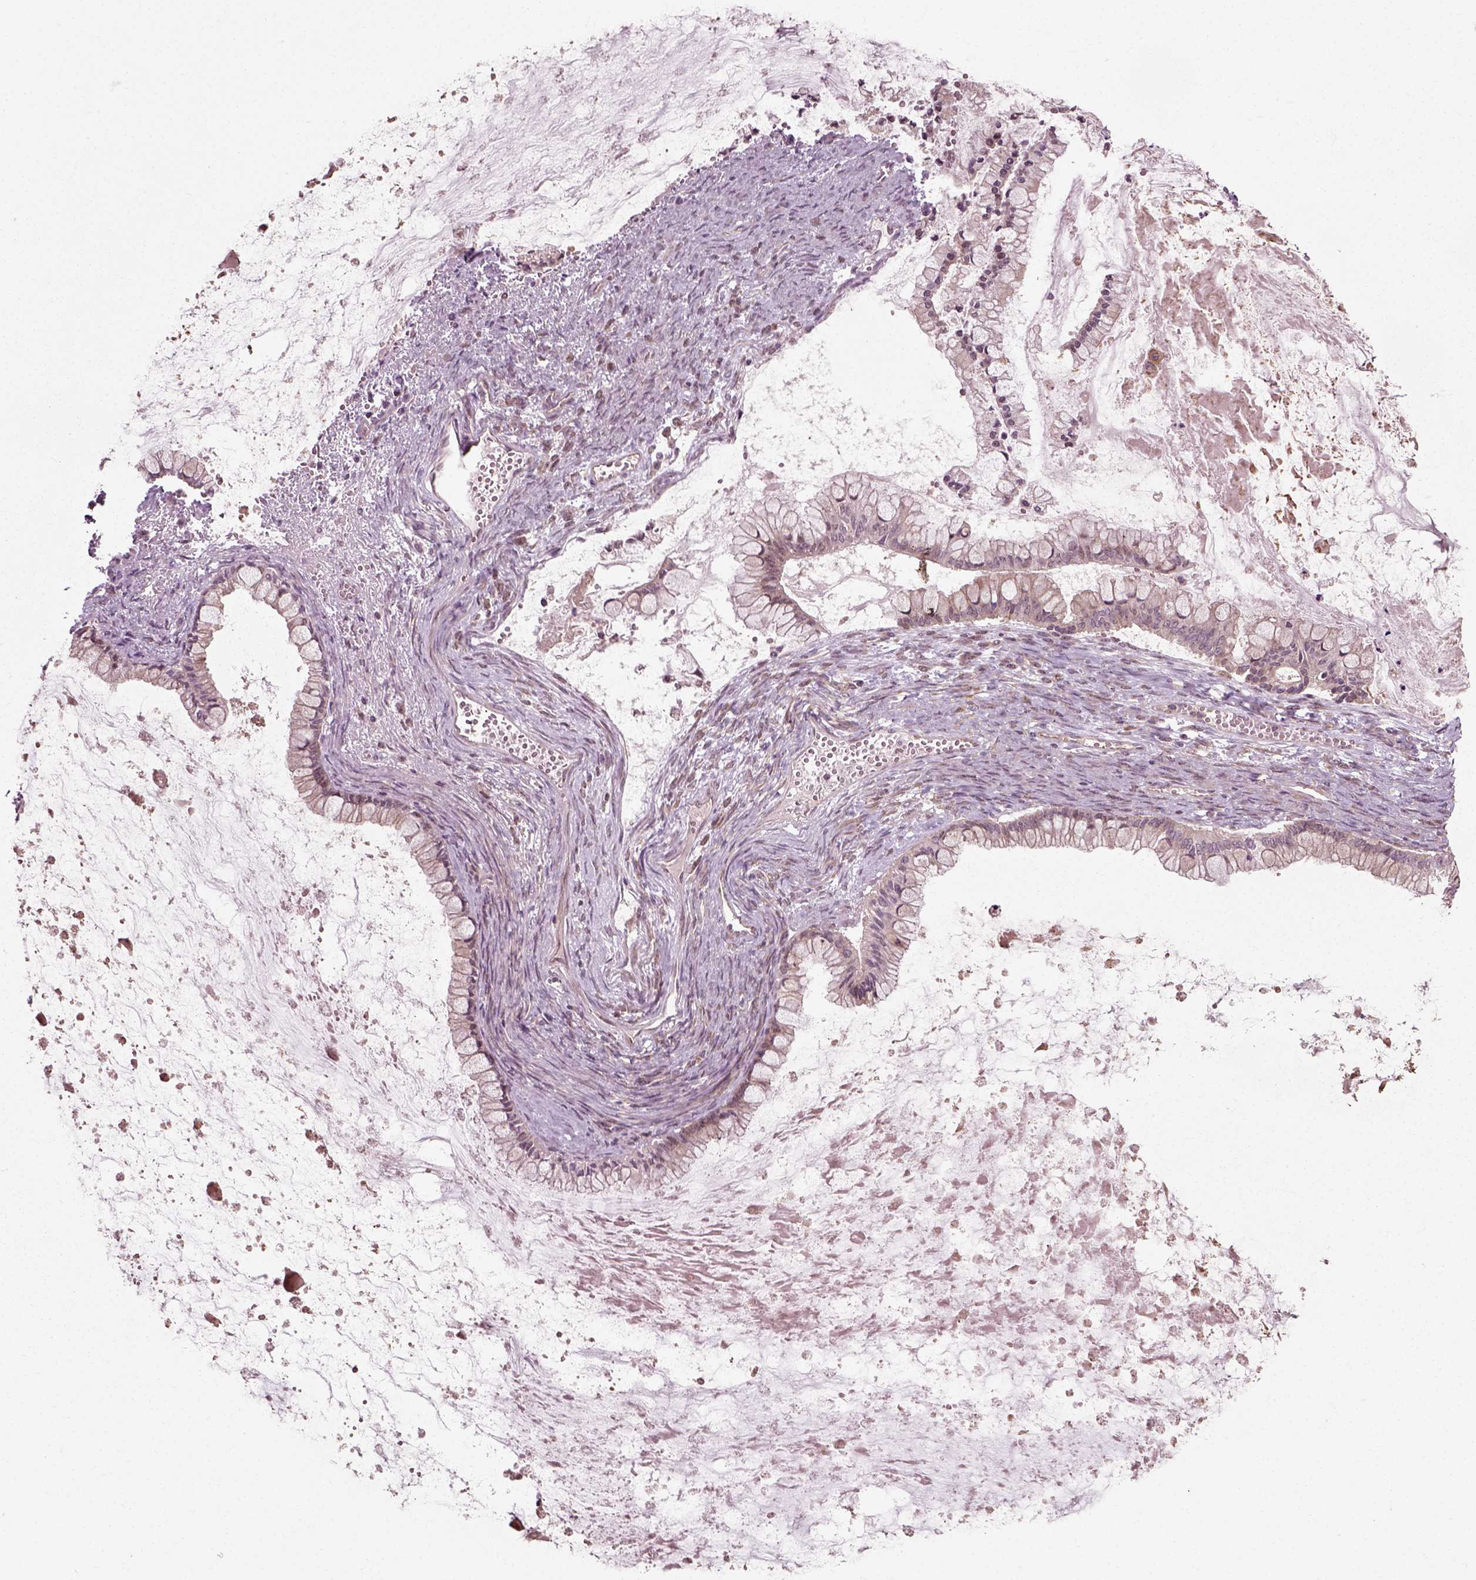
{"staining": {"intensity": "negative", "quantity": "none", "location": "none"}, "tissue": "ovarian cancer", "cell_type": "Tumor cells", "image_type": "cancer", "snomed": [{"axis": "morphology", "description": "Cystadenocarcinoma, mucinous, NOS"}, {"axis": "topography", "description": "Ovary"}], "caption": "IHC of mucinous cystadenocarcinoma (ovarian) displays no staining in tumor cells. The staining is performed using DAB (3,3'-diaminobenzidine) brown chromogen with nuclei counter-stained in using hematoxylin.", "gene": "PLCD3", "patient": {"sex": "female", "age": 67}}